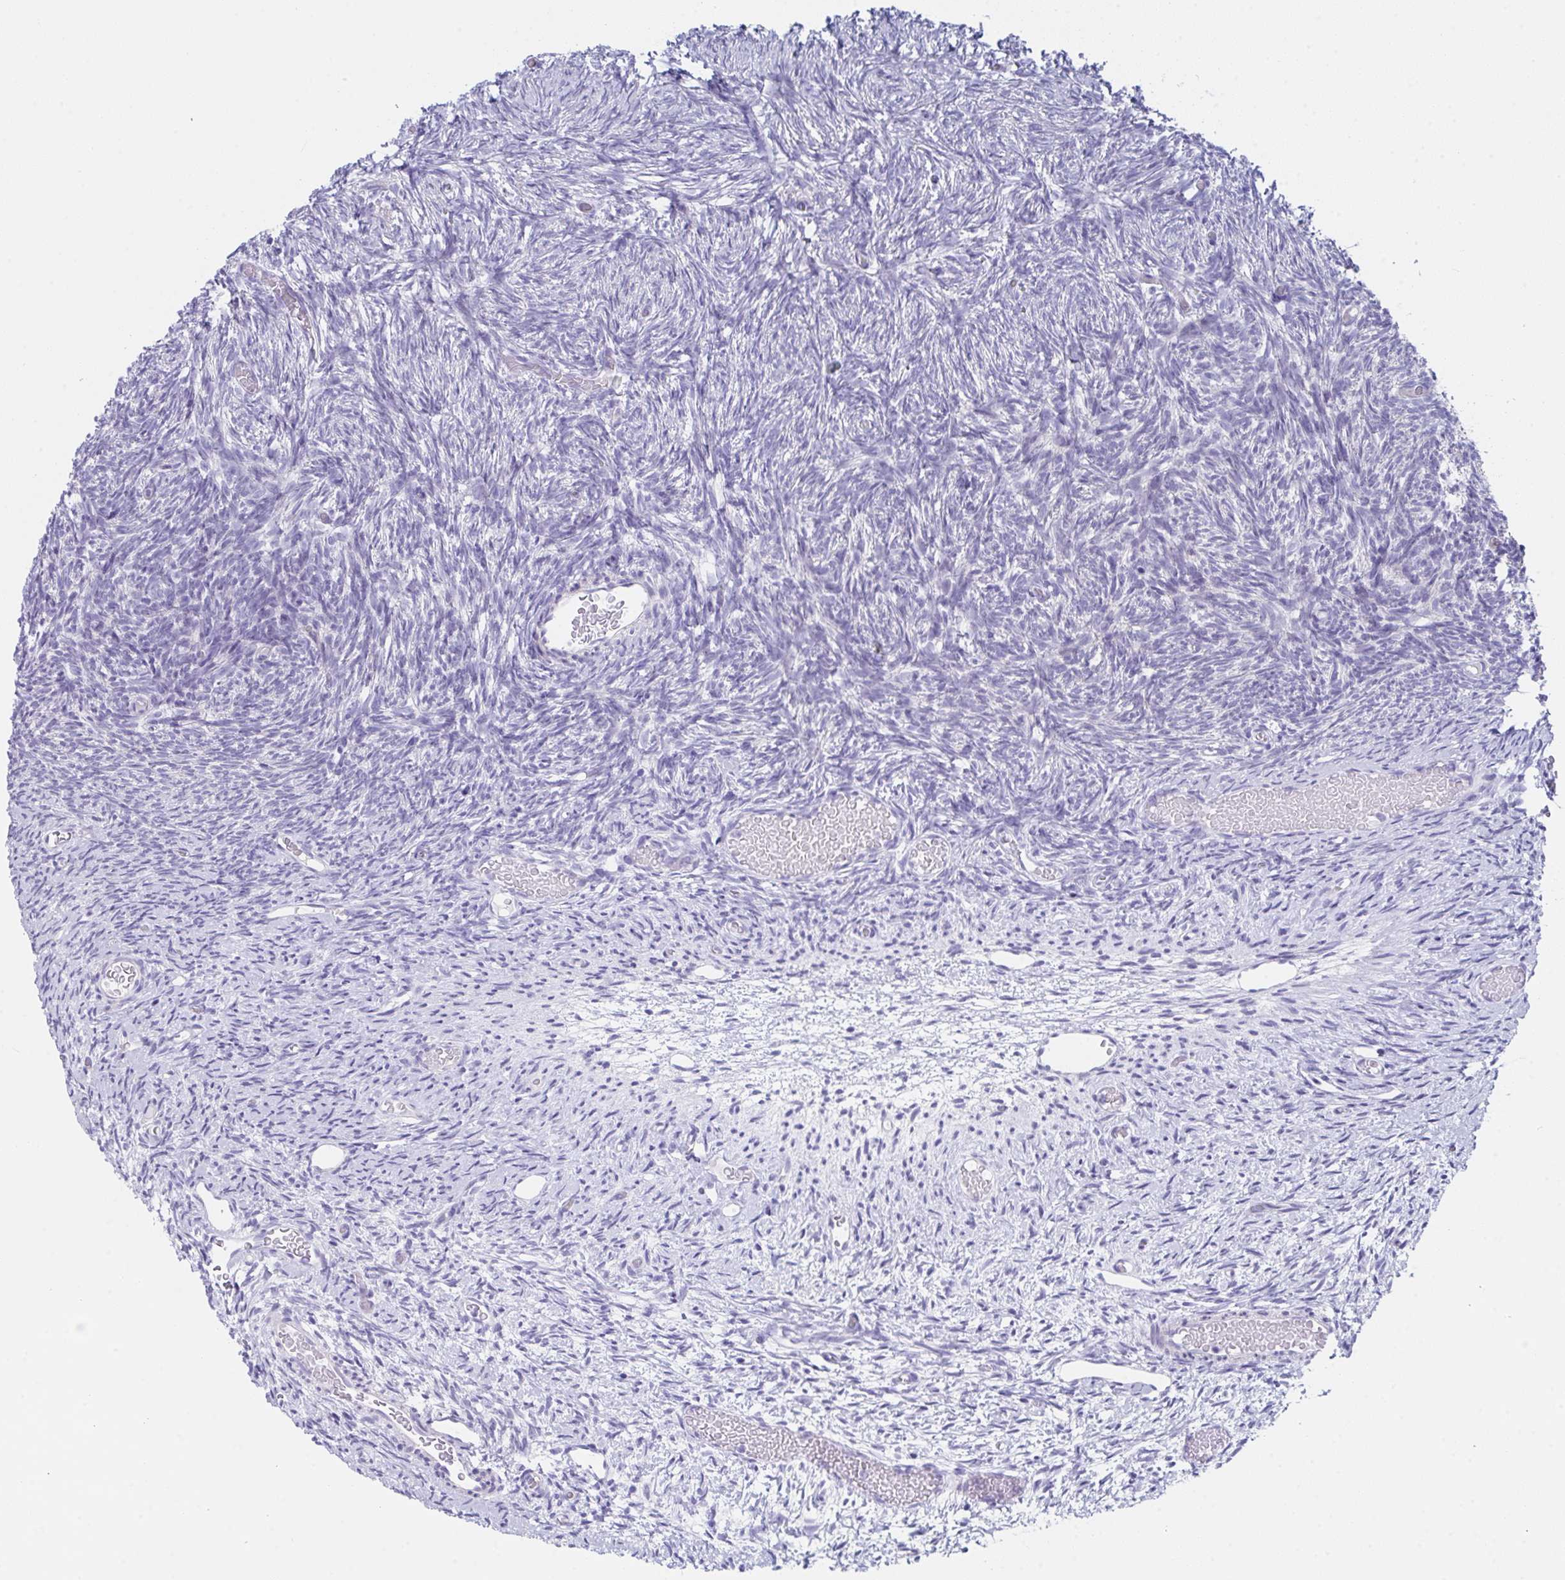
{"staining": {"intensity": "negative", "quantity": "none", "location": "none"}, "tissue": "ovary", "cell_type": "Ovarian stroma cells", "image_type": "normal", "snomed": [{"axis": "morphology", "description": "Normal tissue, NOS"}, {"axis": "topography", "description": "Ovary"}], "caption": "IHC micrograph of normal ovary: human ovary stained with DAB (3,3'-diaminobenzidine) demonstrates no significant protein staining in ovarian stroma cells.", "gene": "FBXO47", "patient": {"sex": "female", "age": 39}}